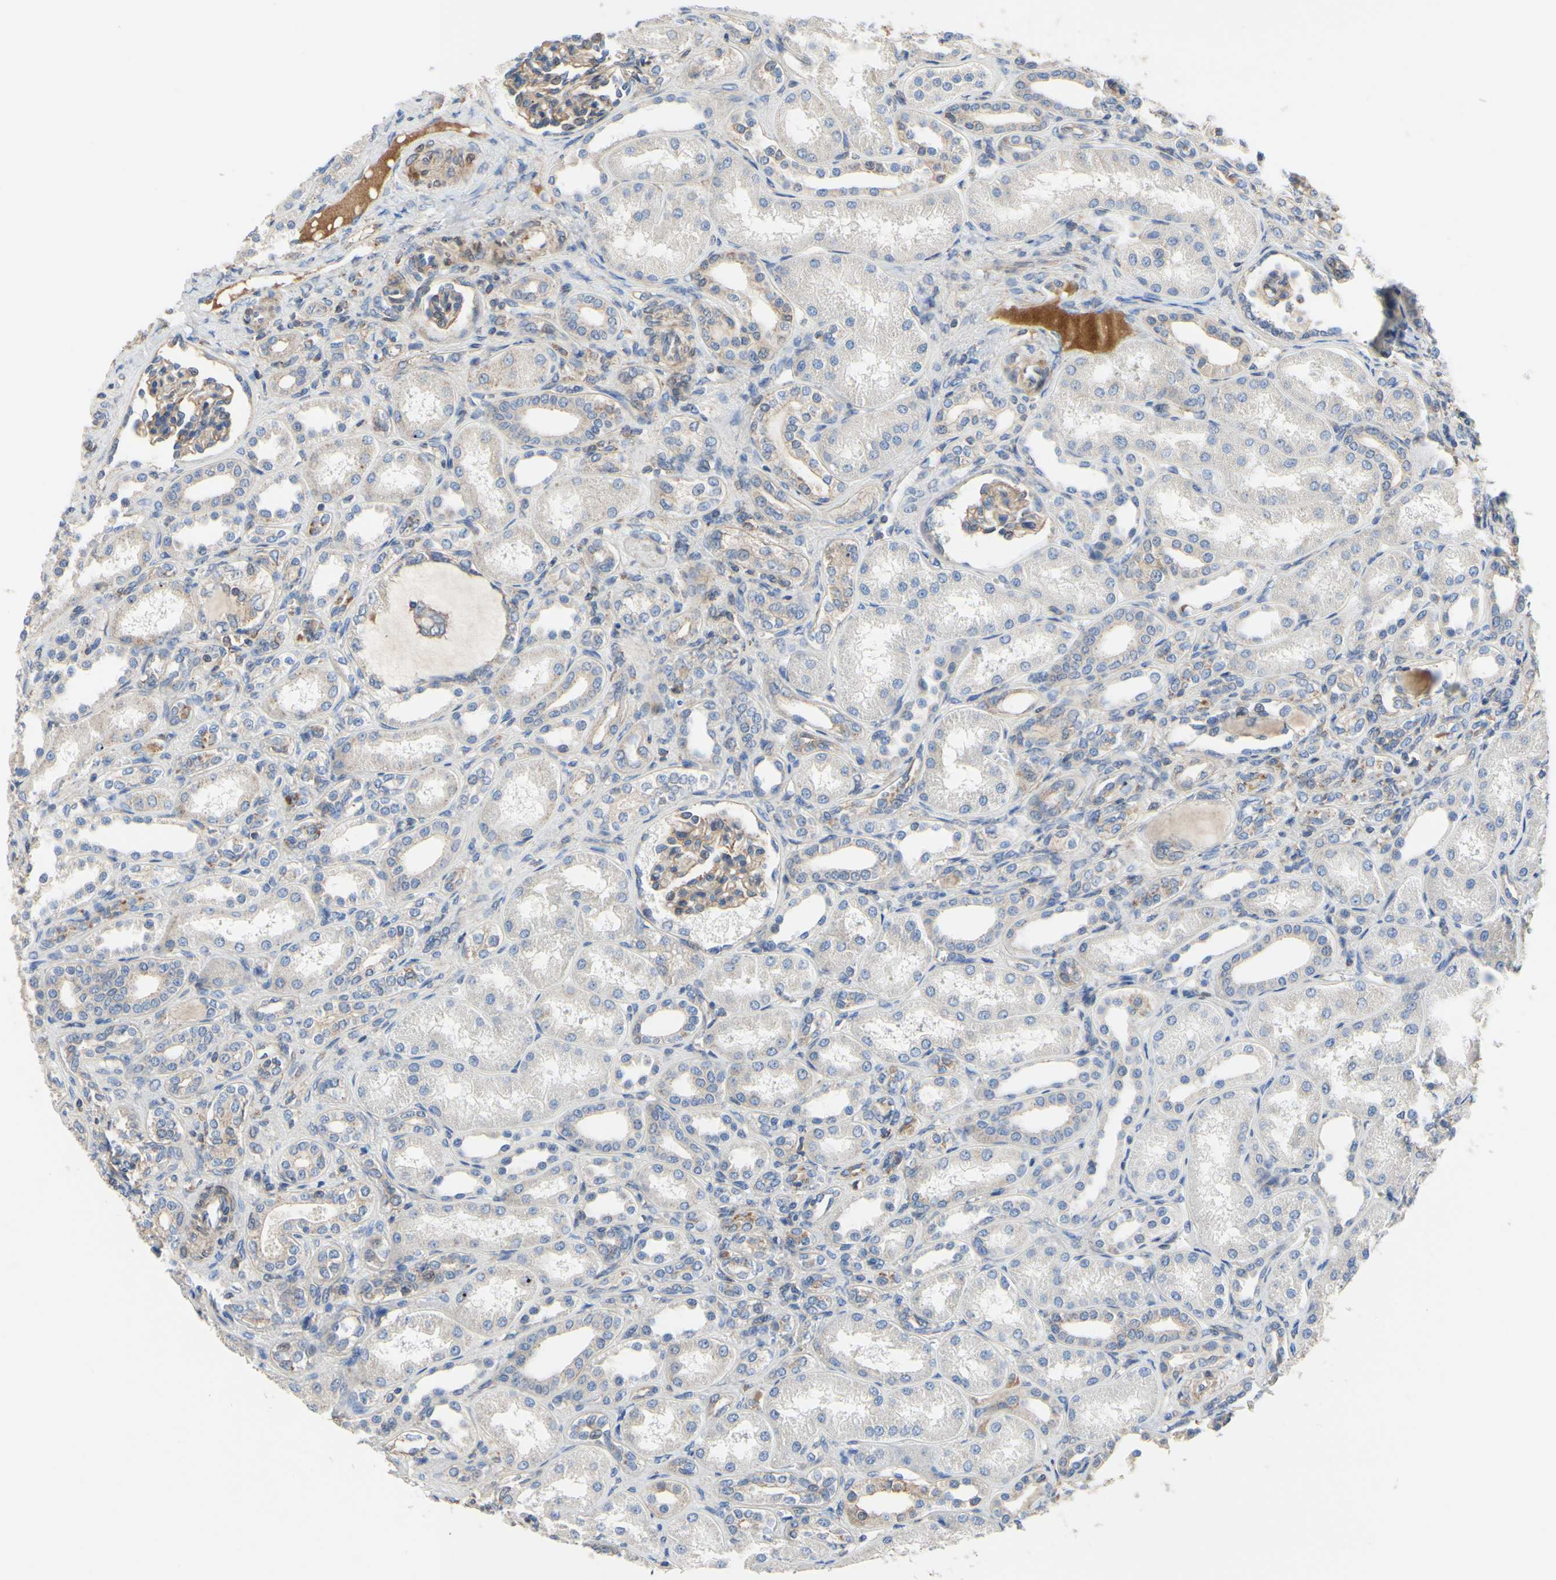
{"staining": {"intensity": "moderate", "quantity": ">75%", "location": "cytoplasmic/membranous"}, "tissue": "kidney", "cell_type": "Cells in glomeruli", "image_type": "normal", "snomed": [{"axis": "morphology", "description": "Normal tissue, NOS"}, {"axis": "topography", "description": "Kidney"}], "caption": "Protein analysis of benign kidney exhibits moderate cytoplasmic/membranous expression in about >75% of cells in glomeruli.", "gene": "BECN1", "patient": {"sex": "male", "age": 7}}